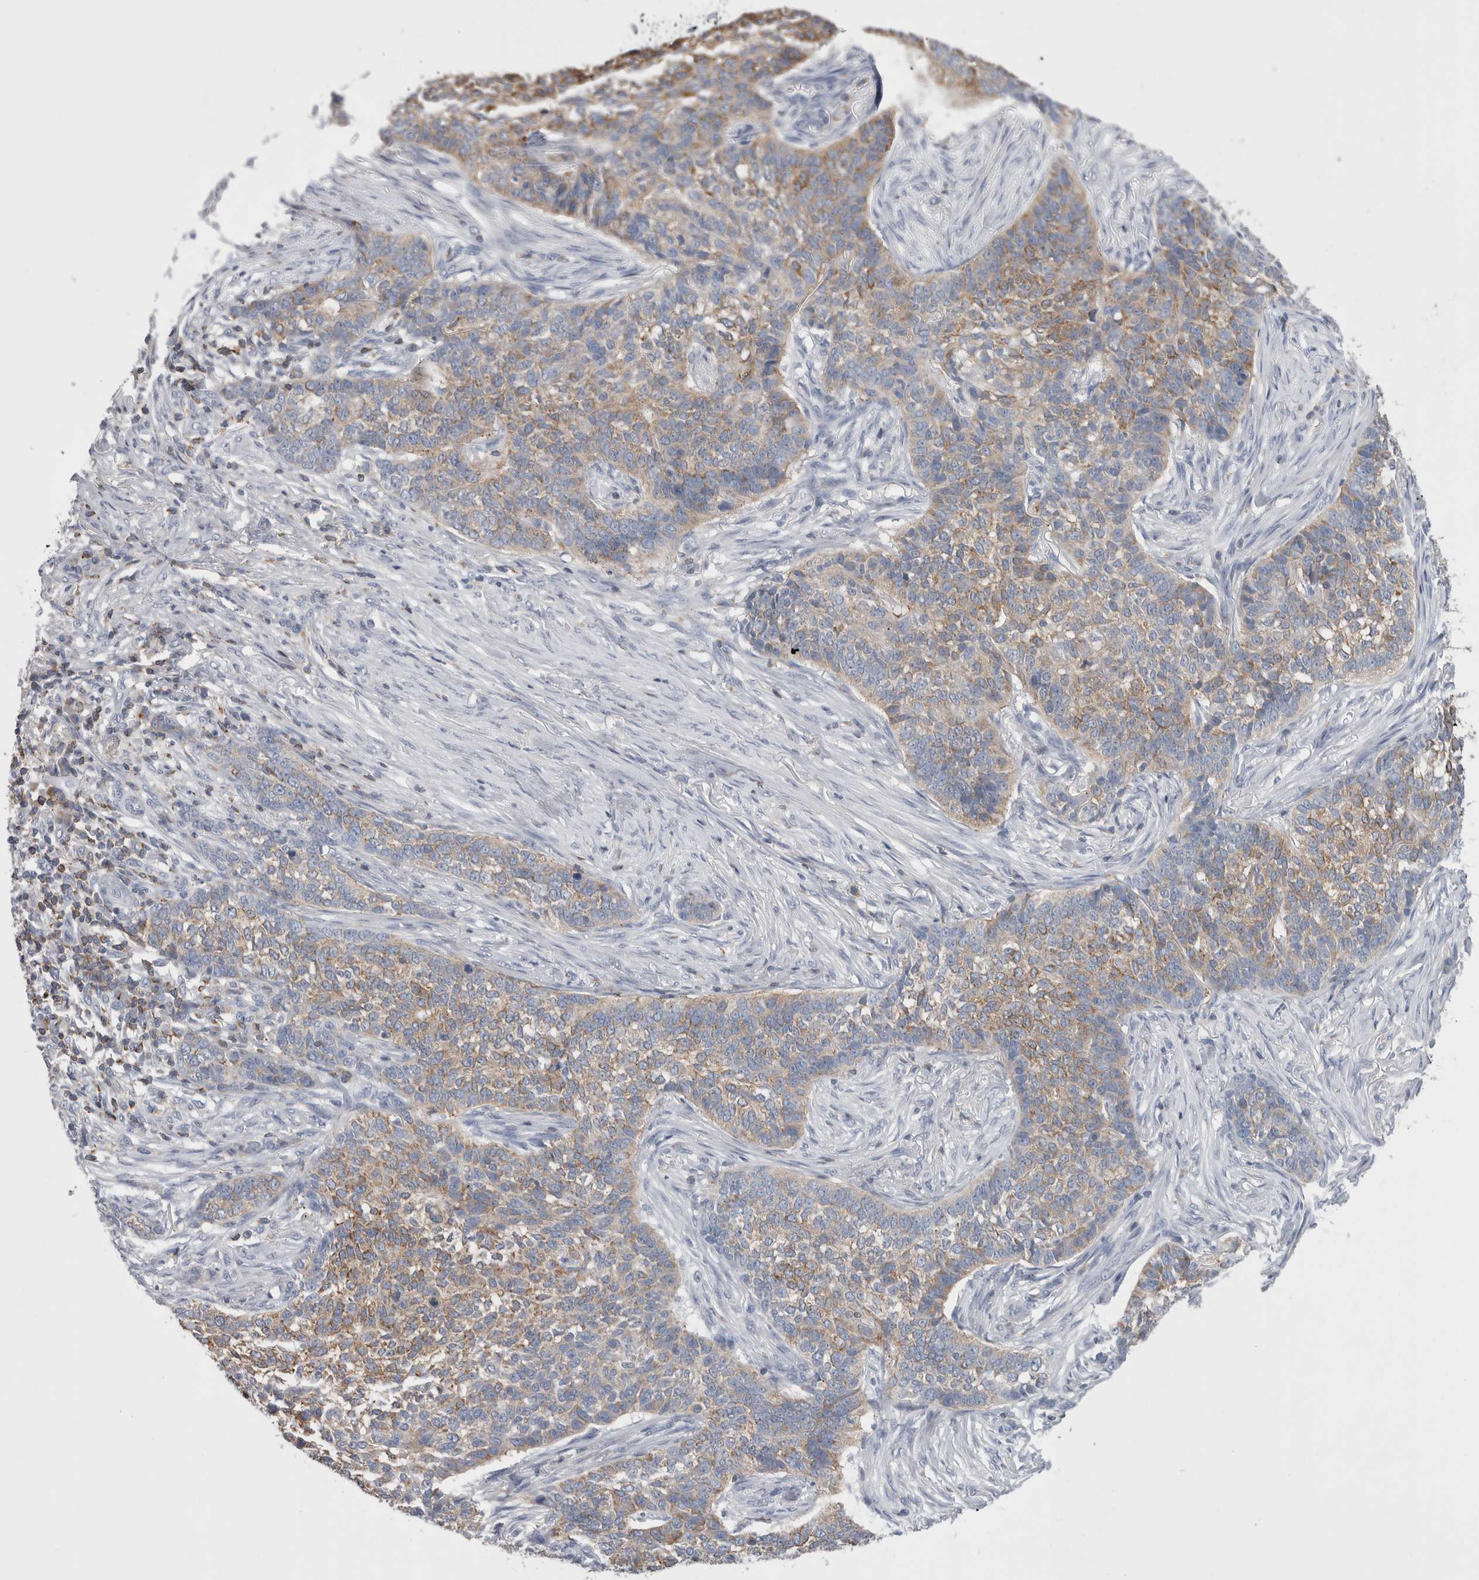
{"staining": {"intensity": "moderate", "quantity": ">75%", "location": "cytoplasmic/membranous"}, "tissue": "skin cancer", "cell_type": "Tumor cells", "image_type": "cancer", "snomed": [{"axis": "morphology", "description": "Basal cell carcinoma"}, {"axis": "topography", "description": "Skin"}], "caption": "Human skin cancer stained with a brown dye displays moderate cytoplasmic/membranous positive expression in approximately >75% of tumor cells.", "gene": "DCTN6", "patient": {"sex": "male", "age": 85}}